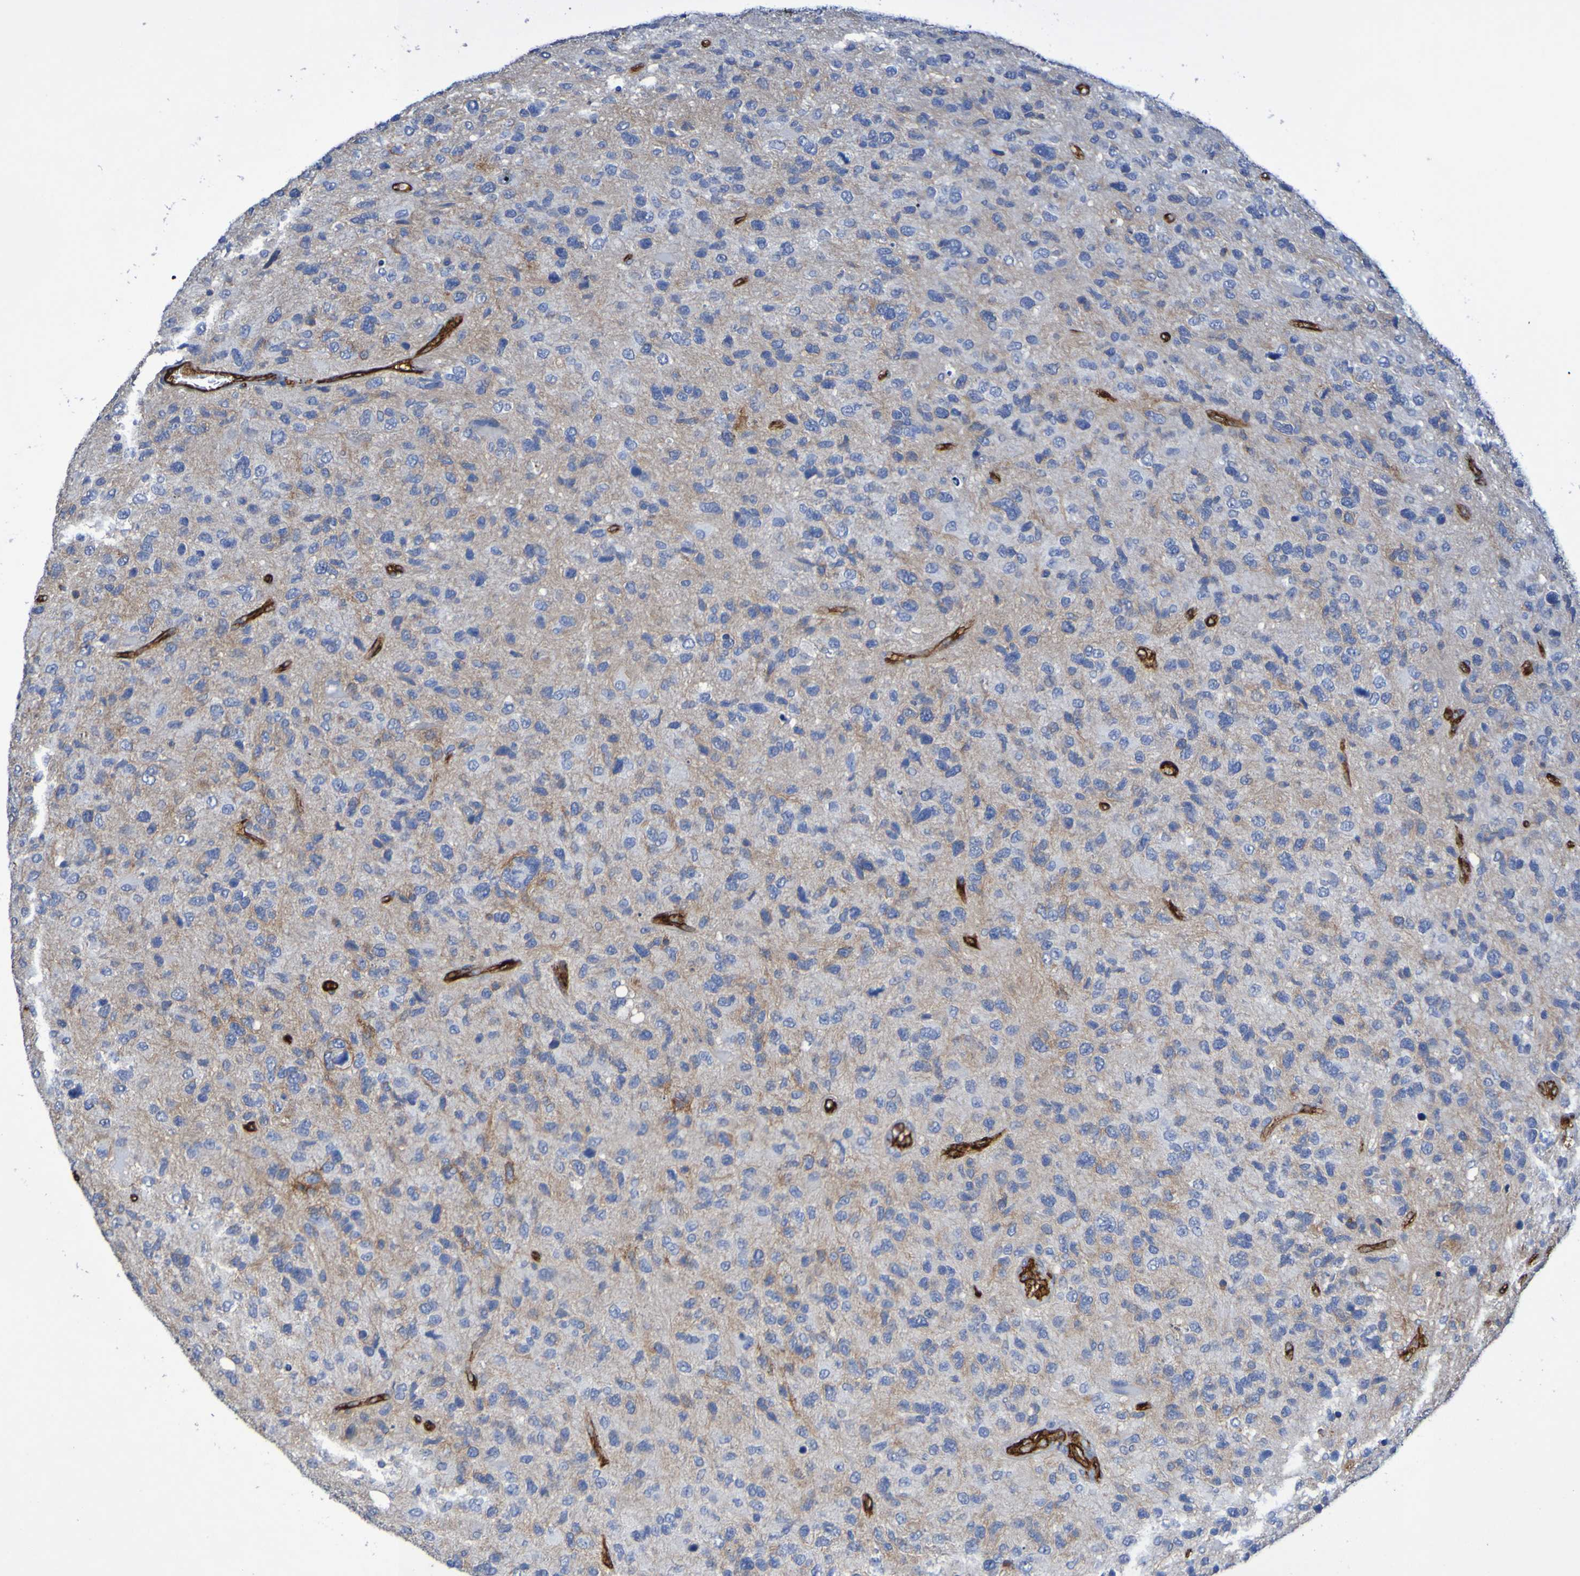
{"staining": {"intensity": "negative", "quantity": "none", "location": "none"}, "tissue": "glioma", "cell_type": "Tumor cells", "image_type": "cancer", "snomed": [{"axis": "morphology", "description": "Glioma, malignant, High grade"}, {"axis": "topography", "description": "Brain"}], "caption": "Immunohistochemical staining of malignant glioma (high-grade) displays no significant staining in tumor cells.", "gene": "SLC3A2", "patient": {"sex": "female", "age": 58}}